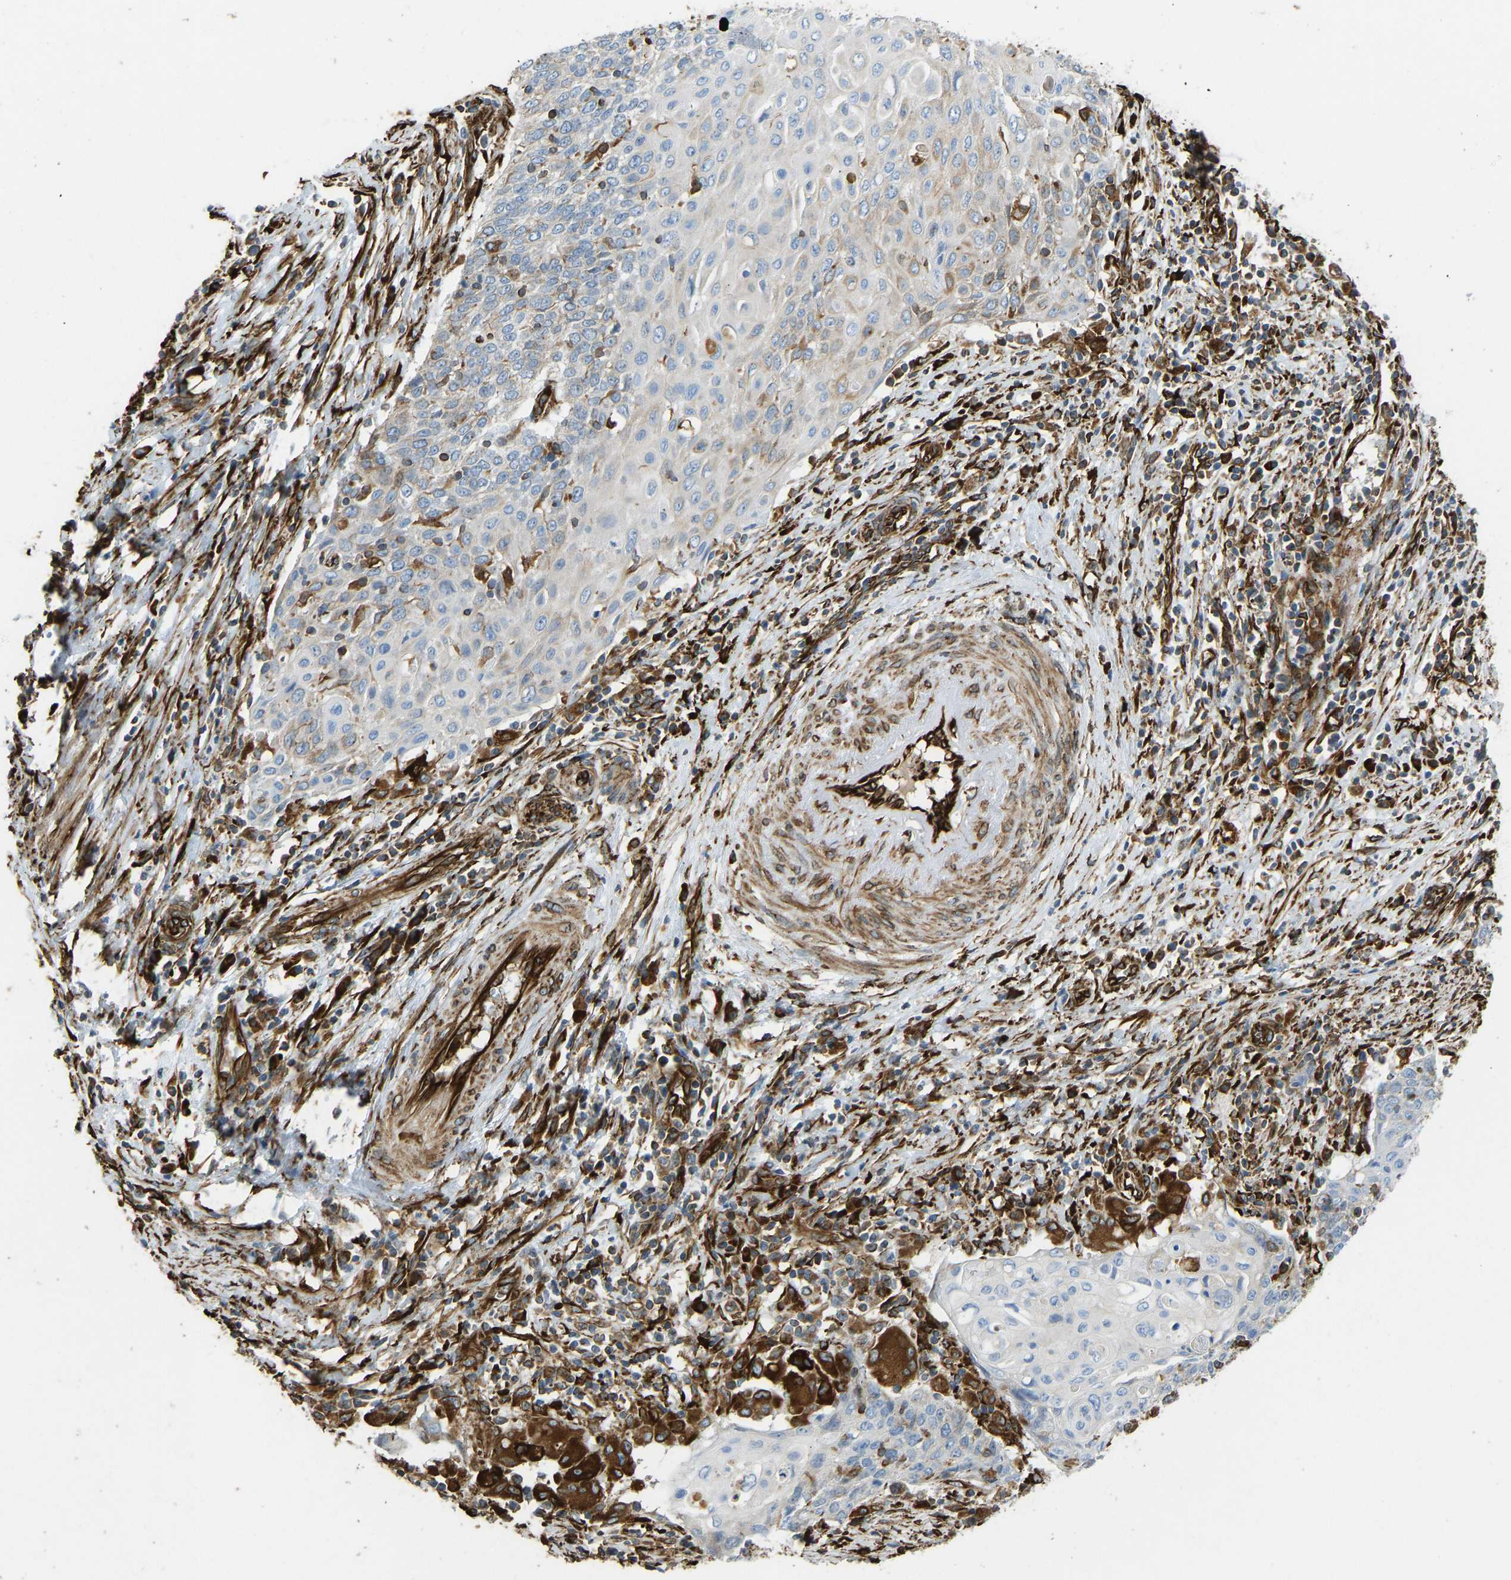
{"staining": {"intensity": "moderate", "quantity": "<25%", "location": "cytoplasmic/membranous"}, "tissue": "cervical cancer", "cell_type": "Tumor cells", "image_type": "cancer", "snomed": [{"axis": "morphology", "description": "Squamous cell carcinoma, NOS"}, {"axis": "topography", "description": "Cervix"}], "caption": "Protein staining of squamous cell carcinoma (cervical) tissue shows moderate cytoplasmic/membranous expression in approximately <25% of tumor cells.", "gene": "BEX3", "patient": {"sex": "female", "age": 39}}